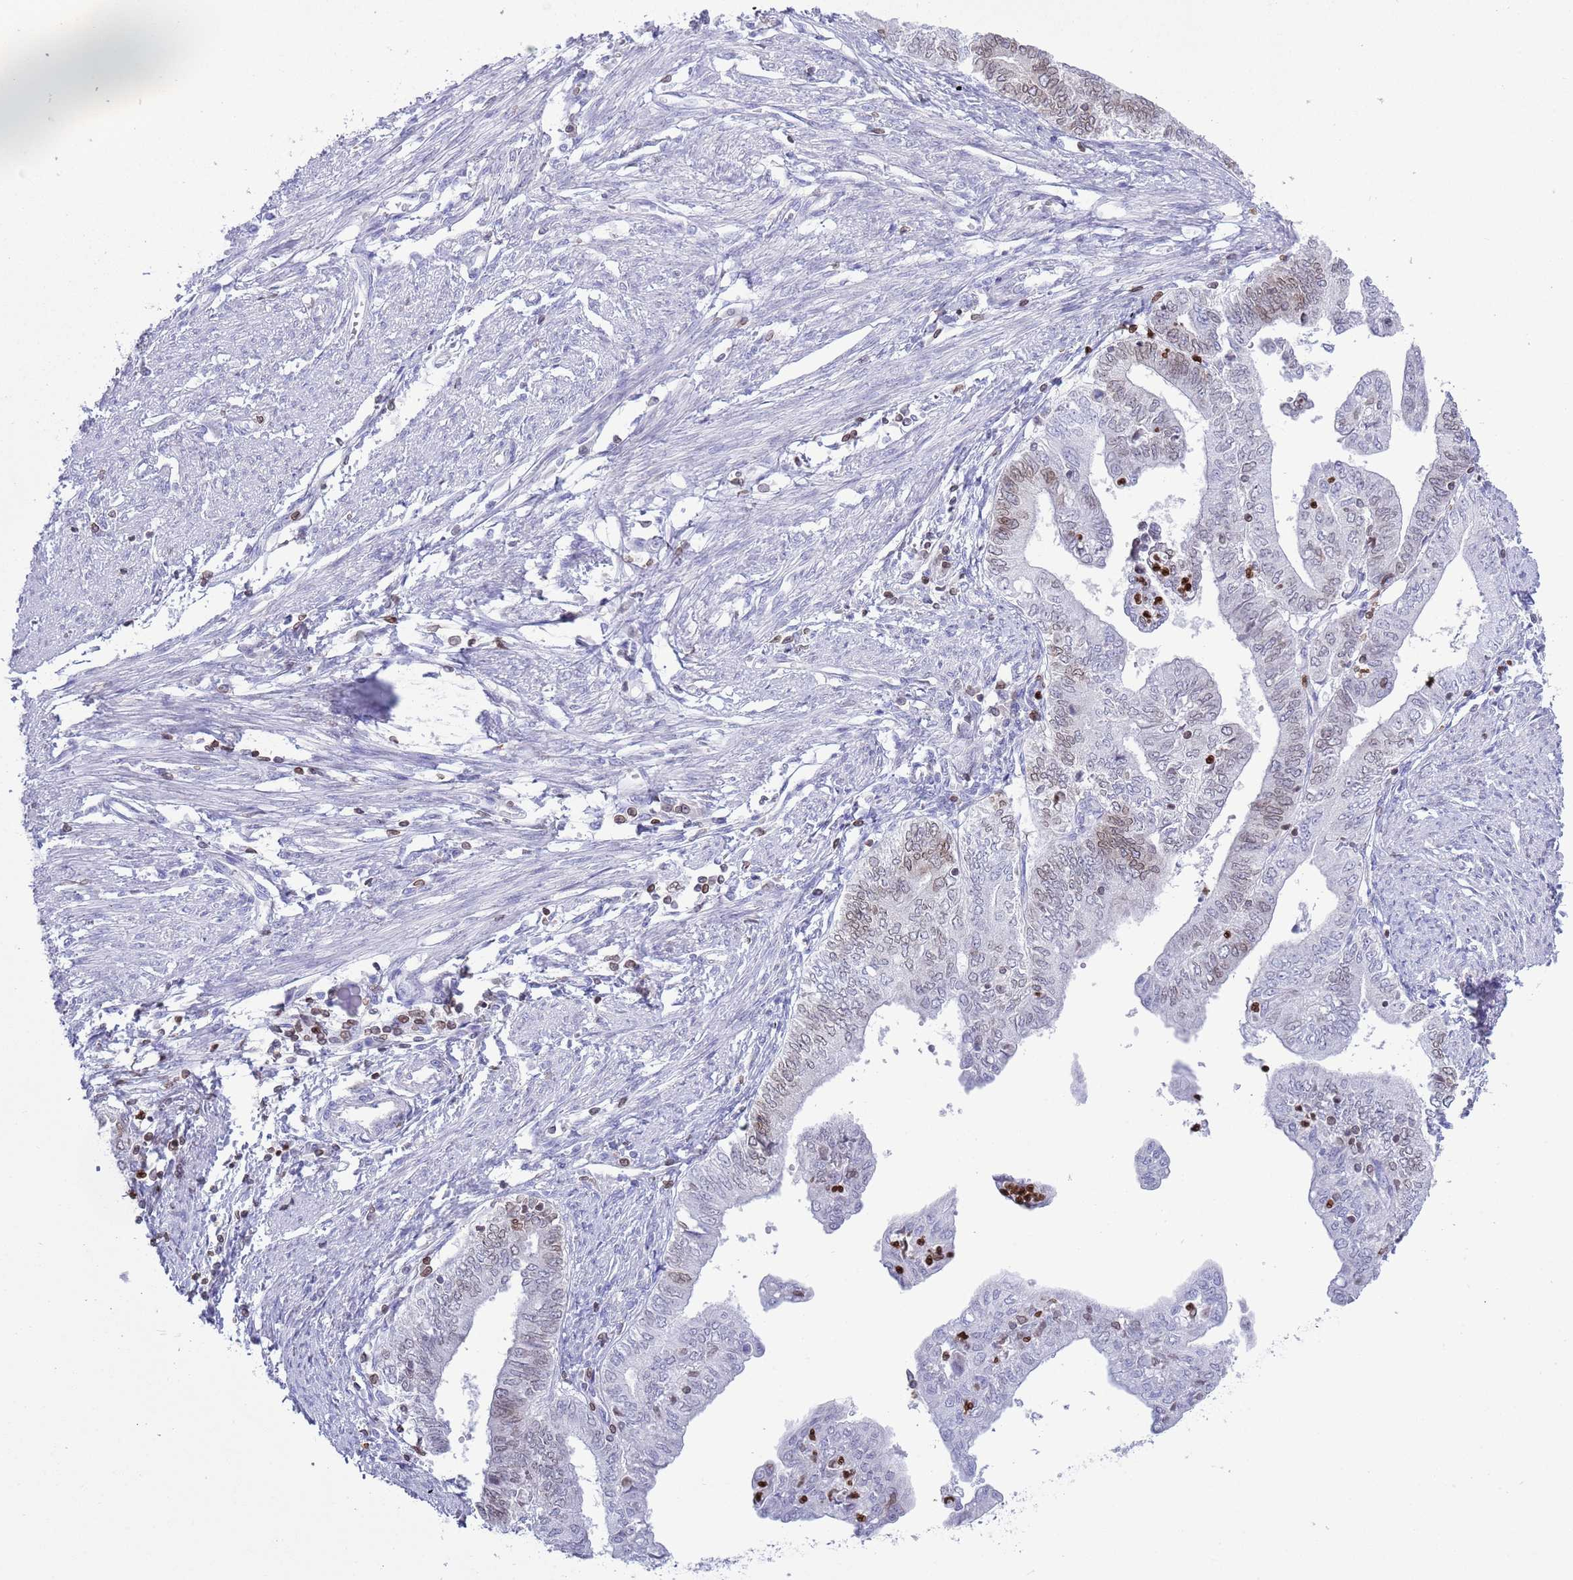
{"staining": {"intensity": "weak", "quantity": "<25%", "location": "cytoplasmic/membranous,nuclear"}, "tissue": "endometrial cancer", "cell_type": "Tumor cells", "image_type": "cancer", "snomed": [{"axis": "morphology", "description": "Adenocarcinoma, NOS"}, {"axis": "topography", "description": "Endometrium"}], "caption": "Tumor cells show no significant protein expression in endometrial cancer (adenocarcinoma).", "gene": "LBR", "patient": {"sex": "female", "age": 66}}